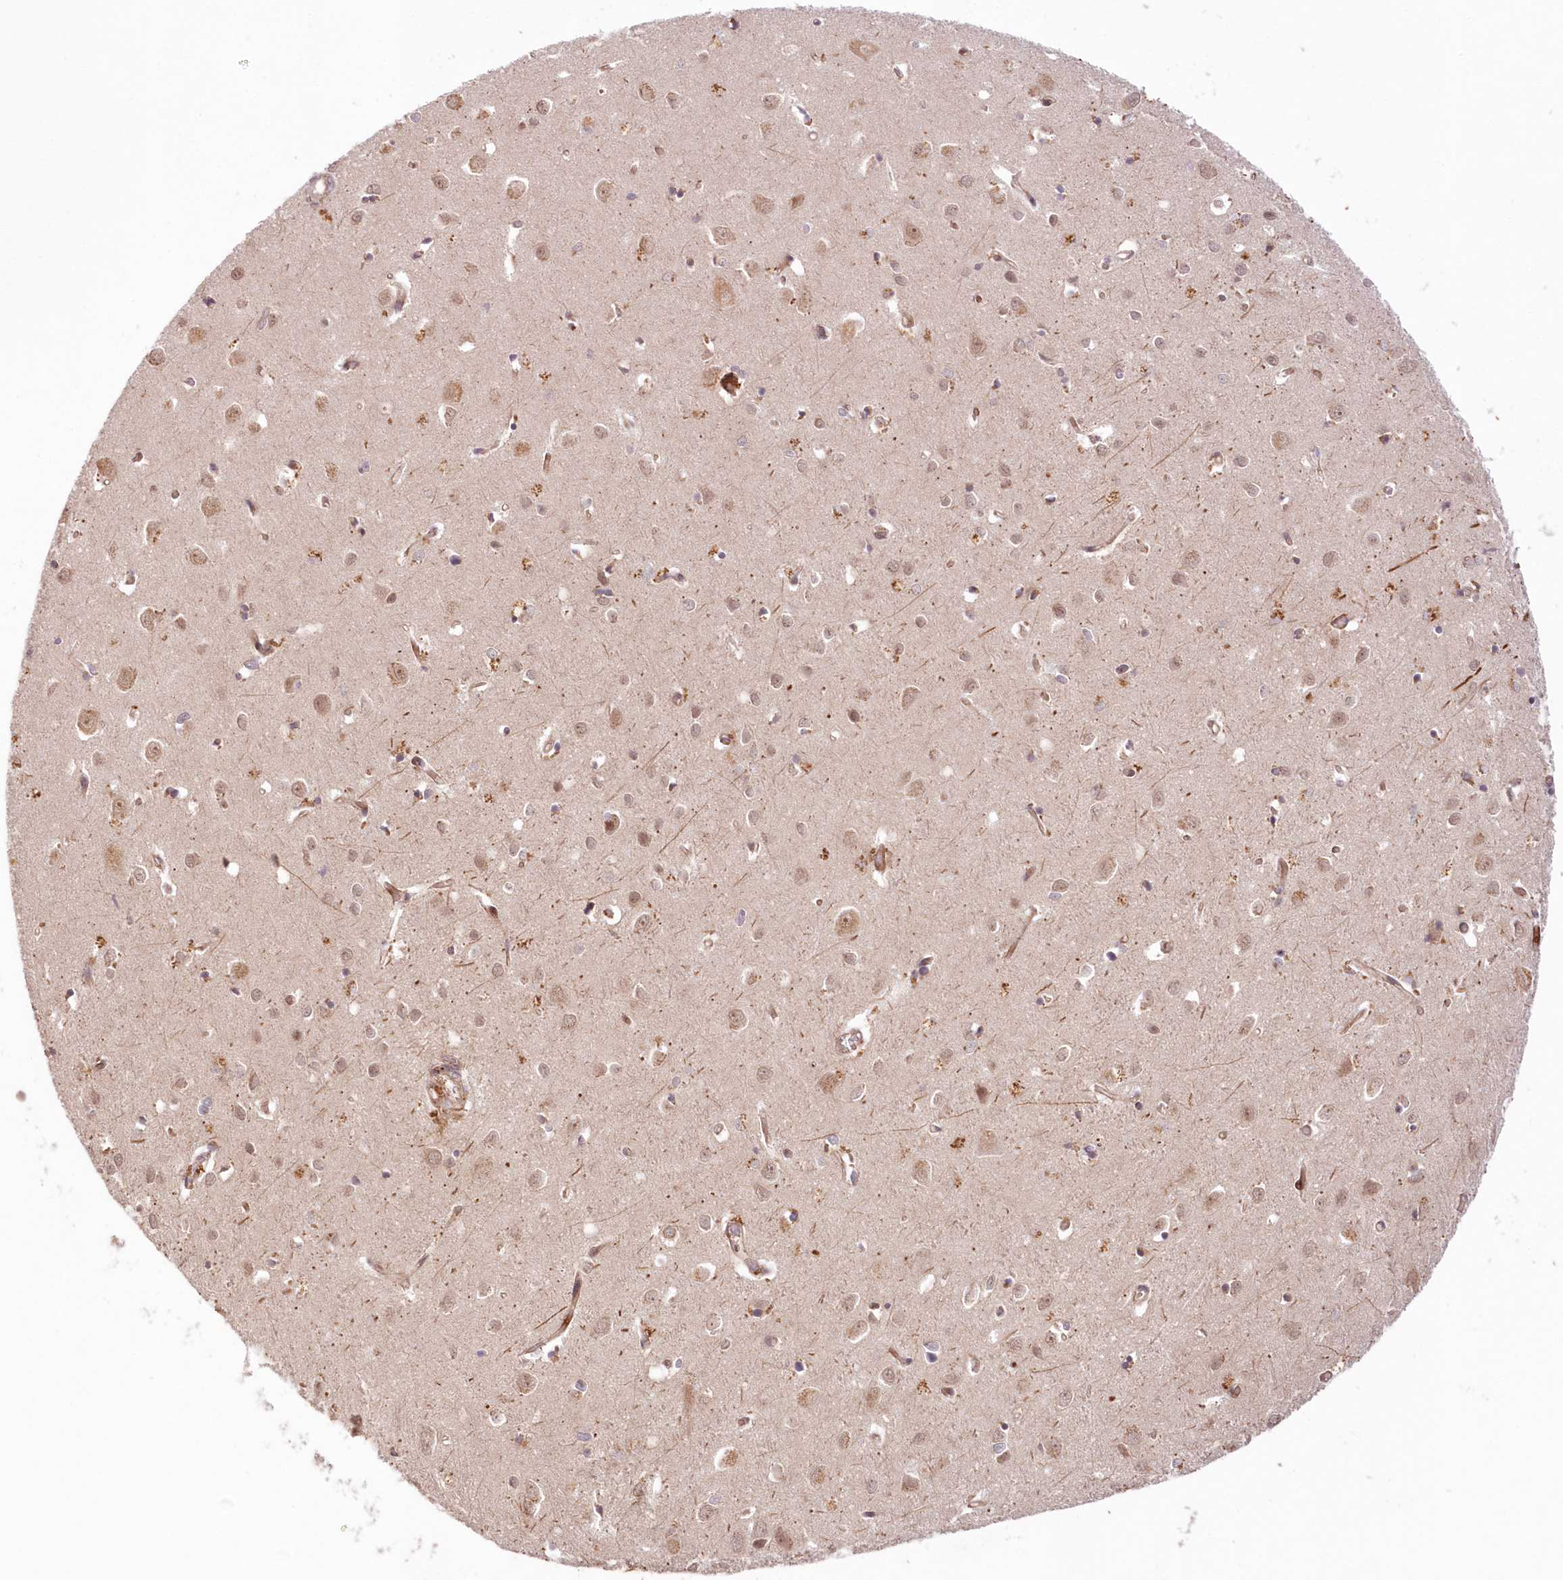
{"staining": {"intensity": "moderate", "quantity": ">75%", "location": "cytoplasmic/membranous"}, "tissue": "cerebral cortex", "cell_type": "Endothelial cells", "image_type": "normal", "snomed": [{"axis": "morphology", "description": "Normal tissue, NOS"}, {"axis": "topography", "description": "Cerebral cortex"}], "caption": "Normal cerebral cortex shows moderate cytoplasmic/membranous staining in approximately >75% of endothelial cells, visualized by immunohistochemistry.", "gene": "UBTD2", "patient": {"sex": "female", "age": 64}}